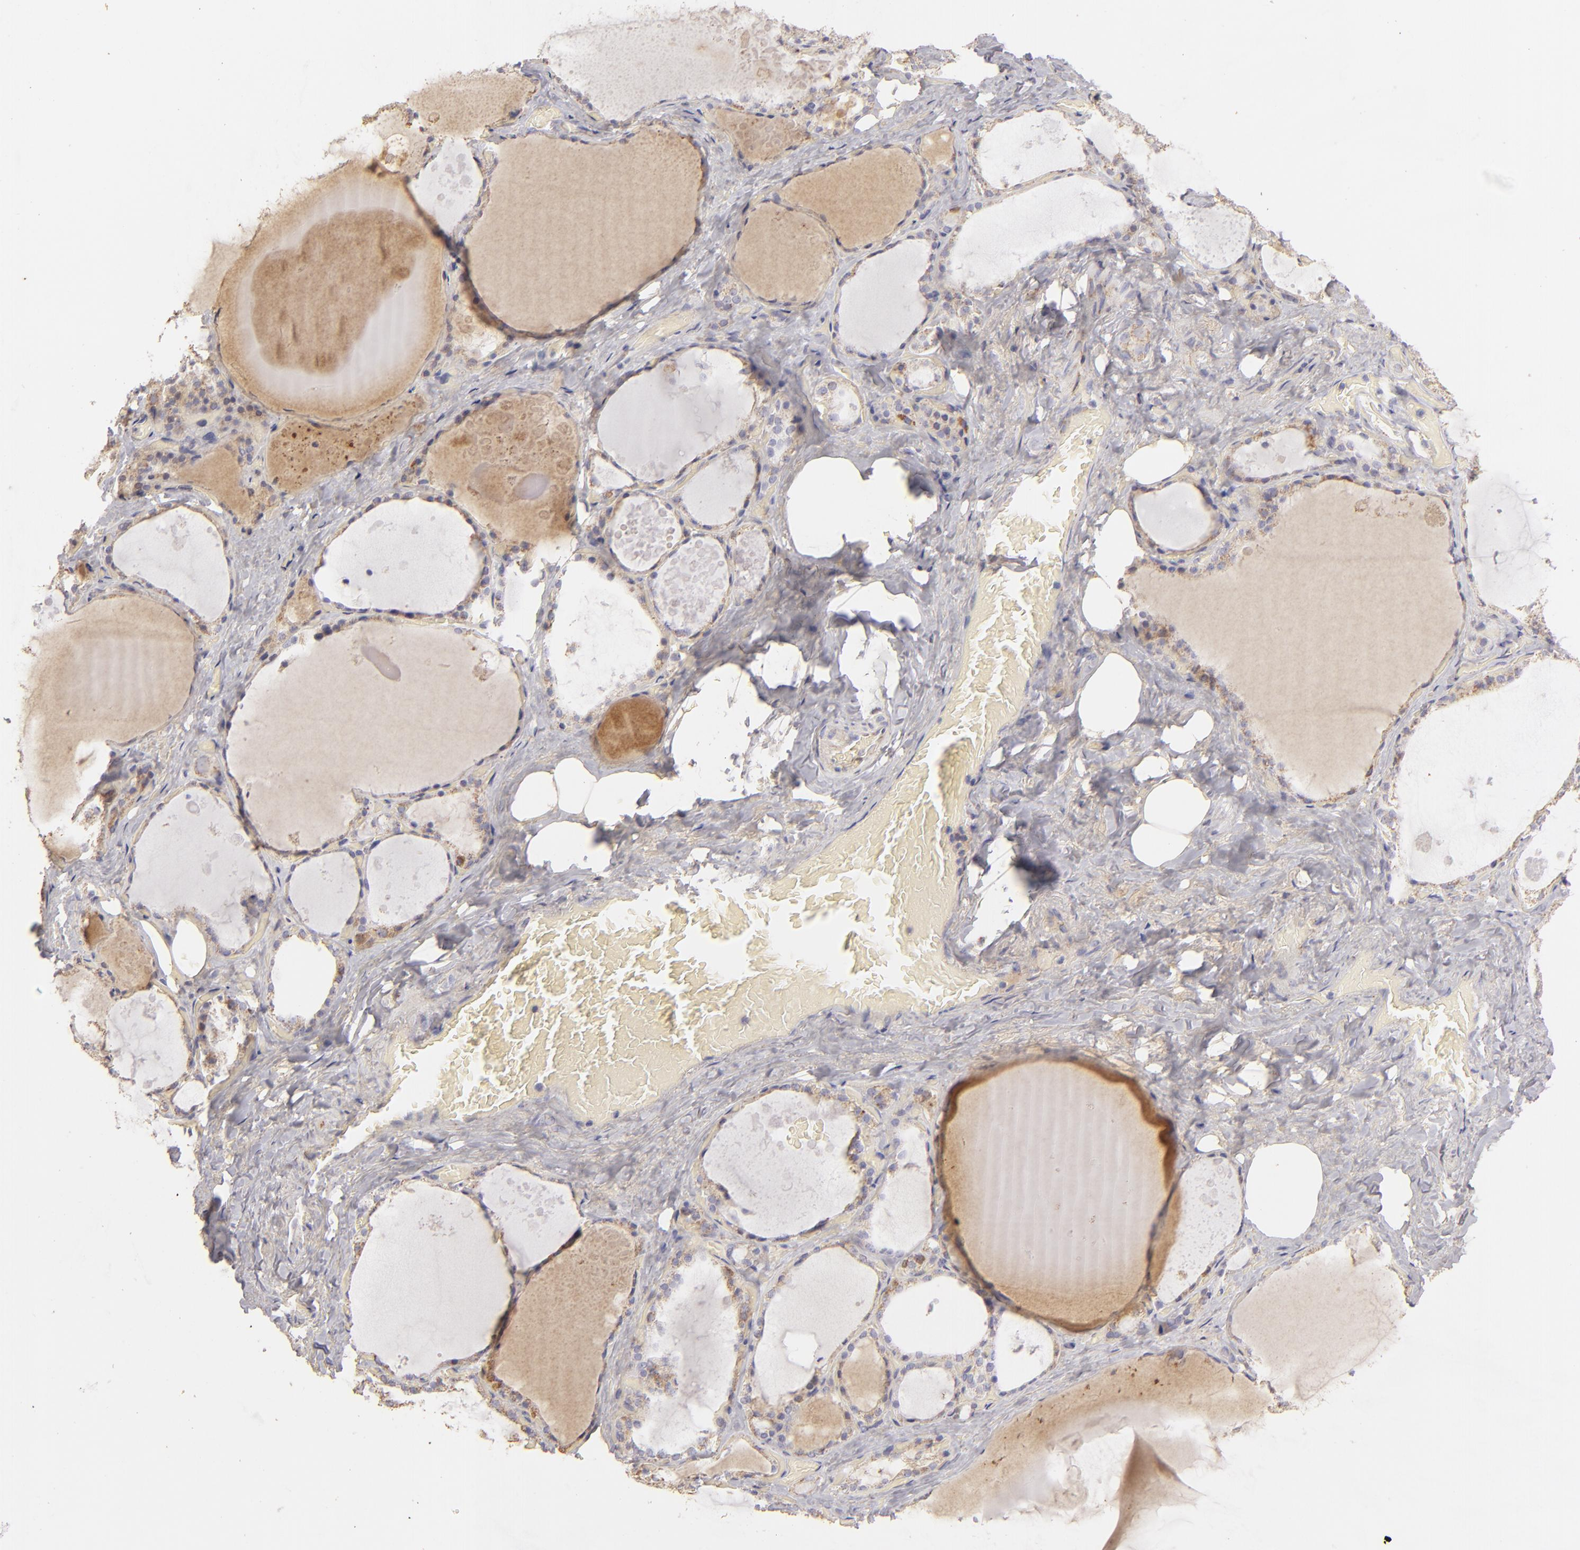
{"staining": {"intensity": "weak", "quantity": ">75%", "location": "cytoplasmic/membranous"}, "tissue": "thyroid gland", "cell_type": "Glandular cells", "image_type": "normal", "snomed": [{"axis": "morphology", "description": "Normal tissue, NOS"}, {"axis": "topography", "description": "Thyroid gland"}], "caption": "The micrograph exhibits immunohistochemical staining of unremarkable thyroid gland. There is weak cytoplasmic/membranous staining is appreciated in about >75% of glandular cells. The staining was performed using DAB to visualize the protein expression in brown, while the nuclei were stained in blue with hematoxylin (Magnification: 20x).", "gene": "CFB", "patient": {"sex": "male", "age": 61}}